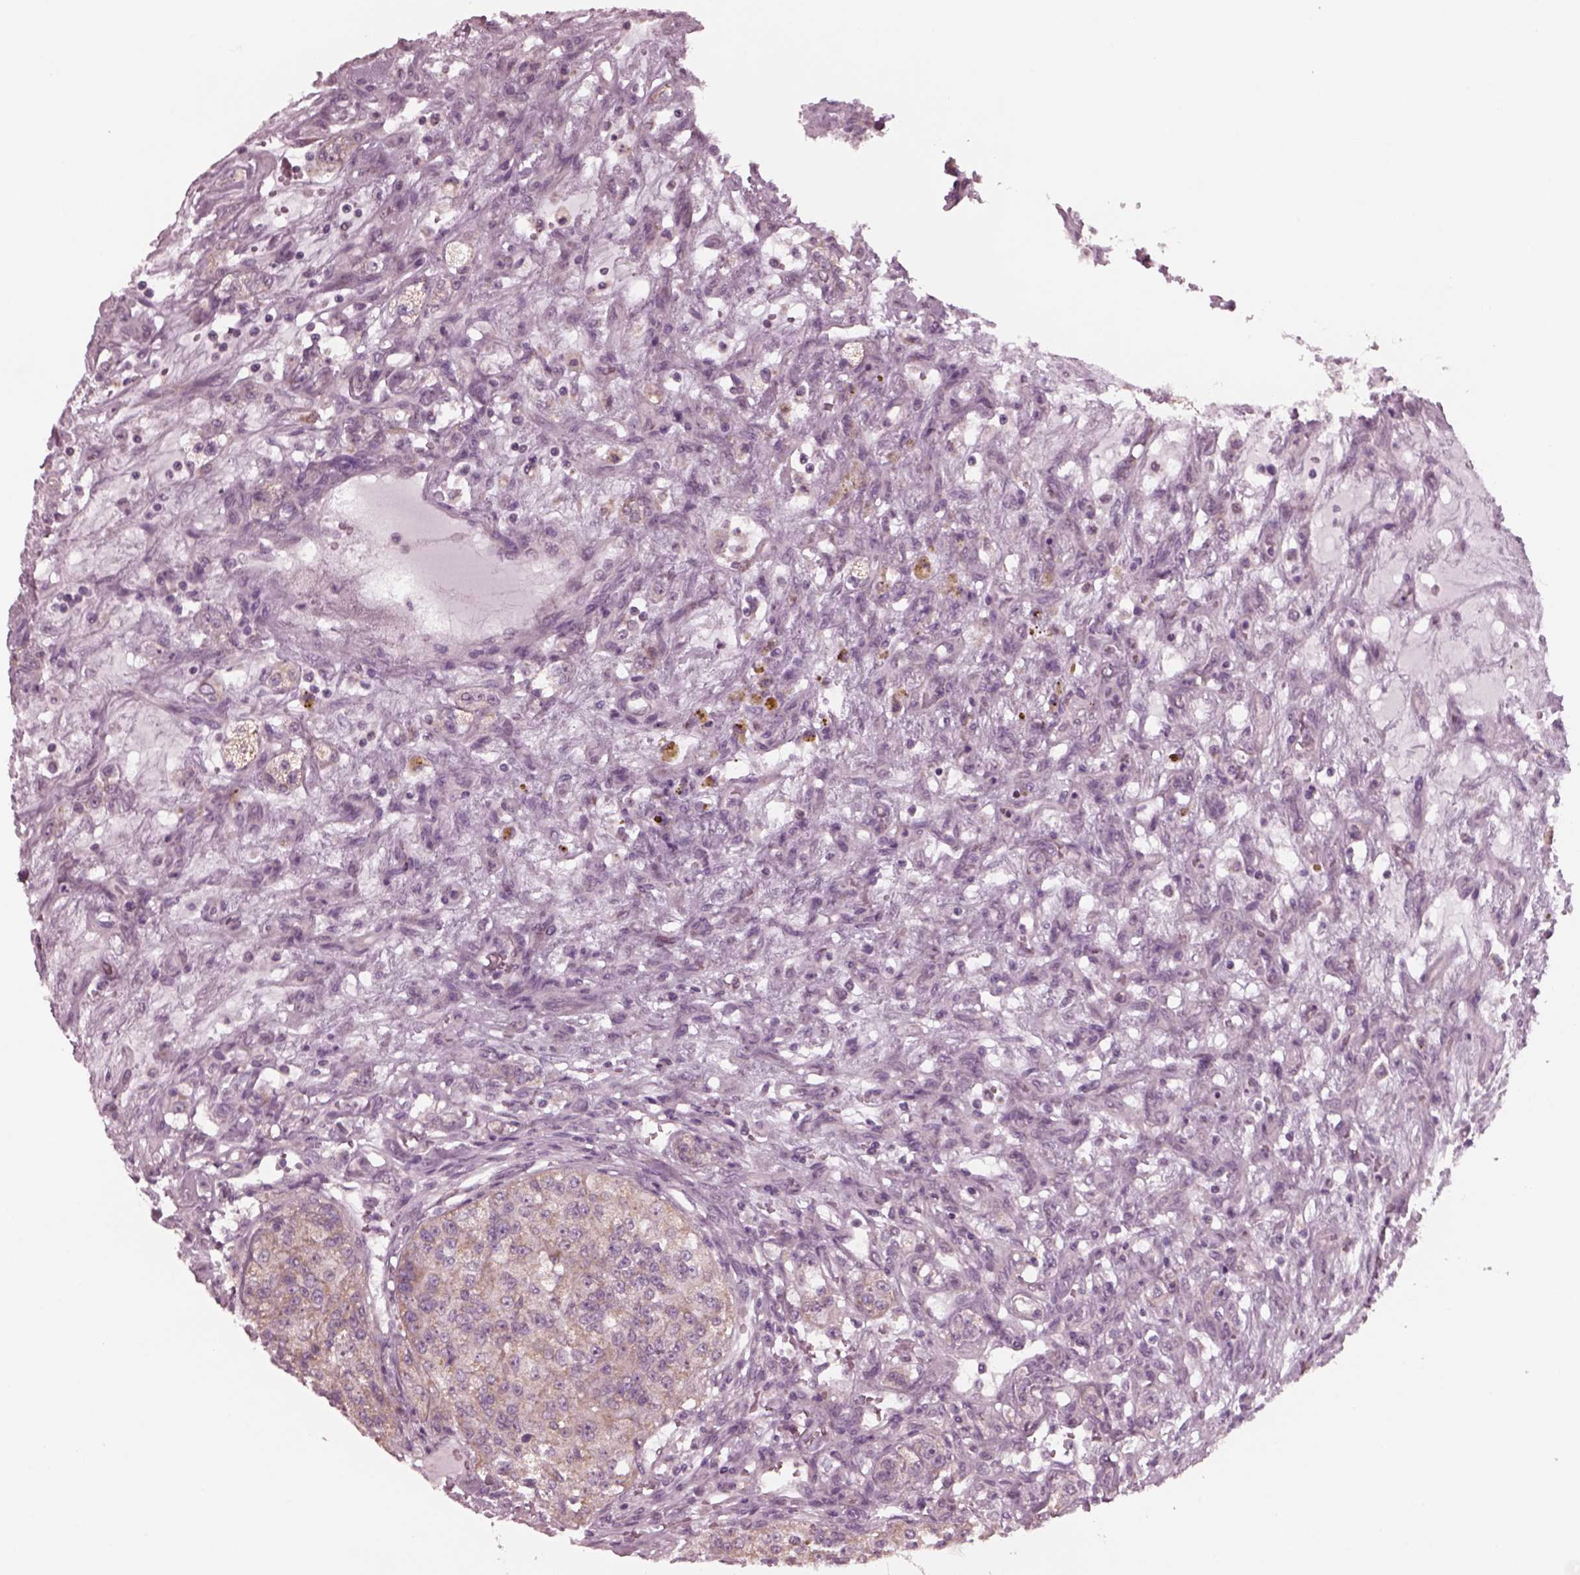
{"staining": {"intensity": "weak", "quantity": "25%-75%", "location": "cytoplasmic/membranous"}, "tissue": "renal cancer", "cell_type": "Tumor cells", "image_type": "cancer", "snomed": [{"axis": "morphology", "description": "Adenocarcinoma, NOS"}, {"axis": "topography", "description": "Kidney"}], "caption": "Immunohistochemistry (IHC) of human adenocarcinoma (renal) displays low levels of weak cytoplasmic/membranous positivity in approximately 25%-75% of tumor cells. (IHC, brightfield microscopy, high magnification).", "gene": "CELSR3", "patient": {"sex": "female", "age": 63}}